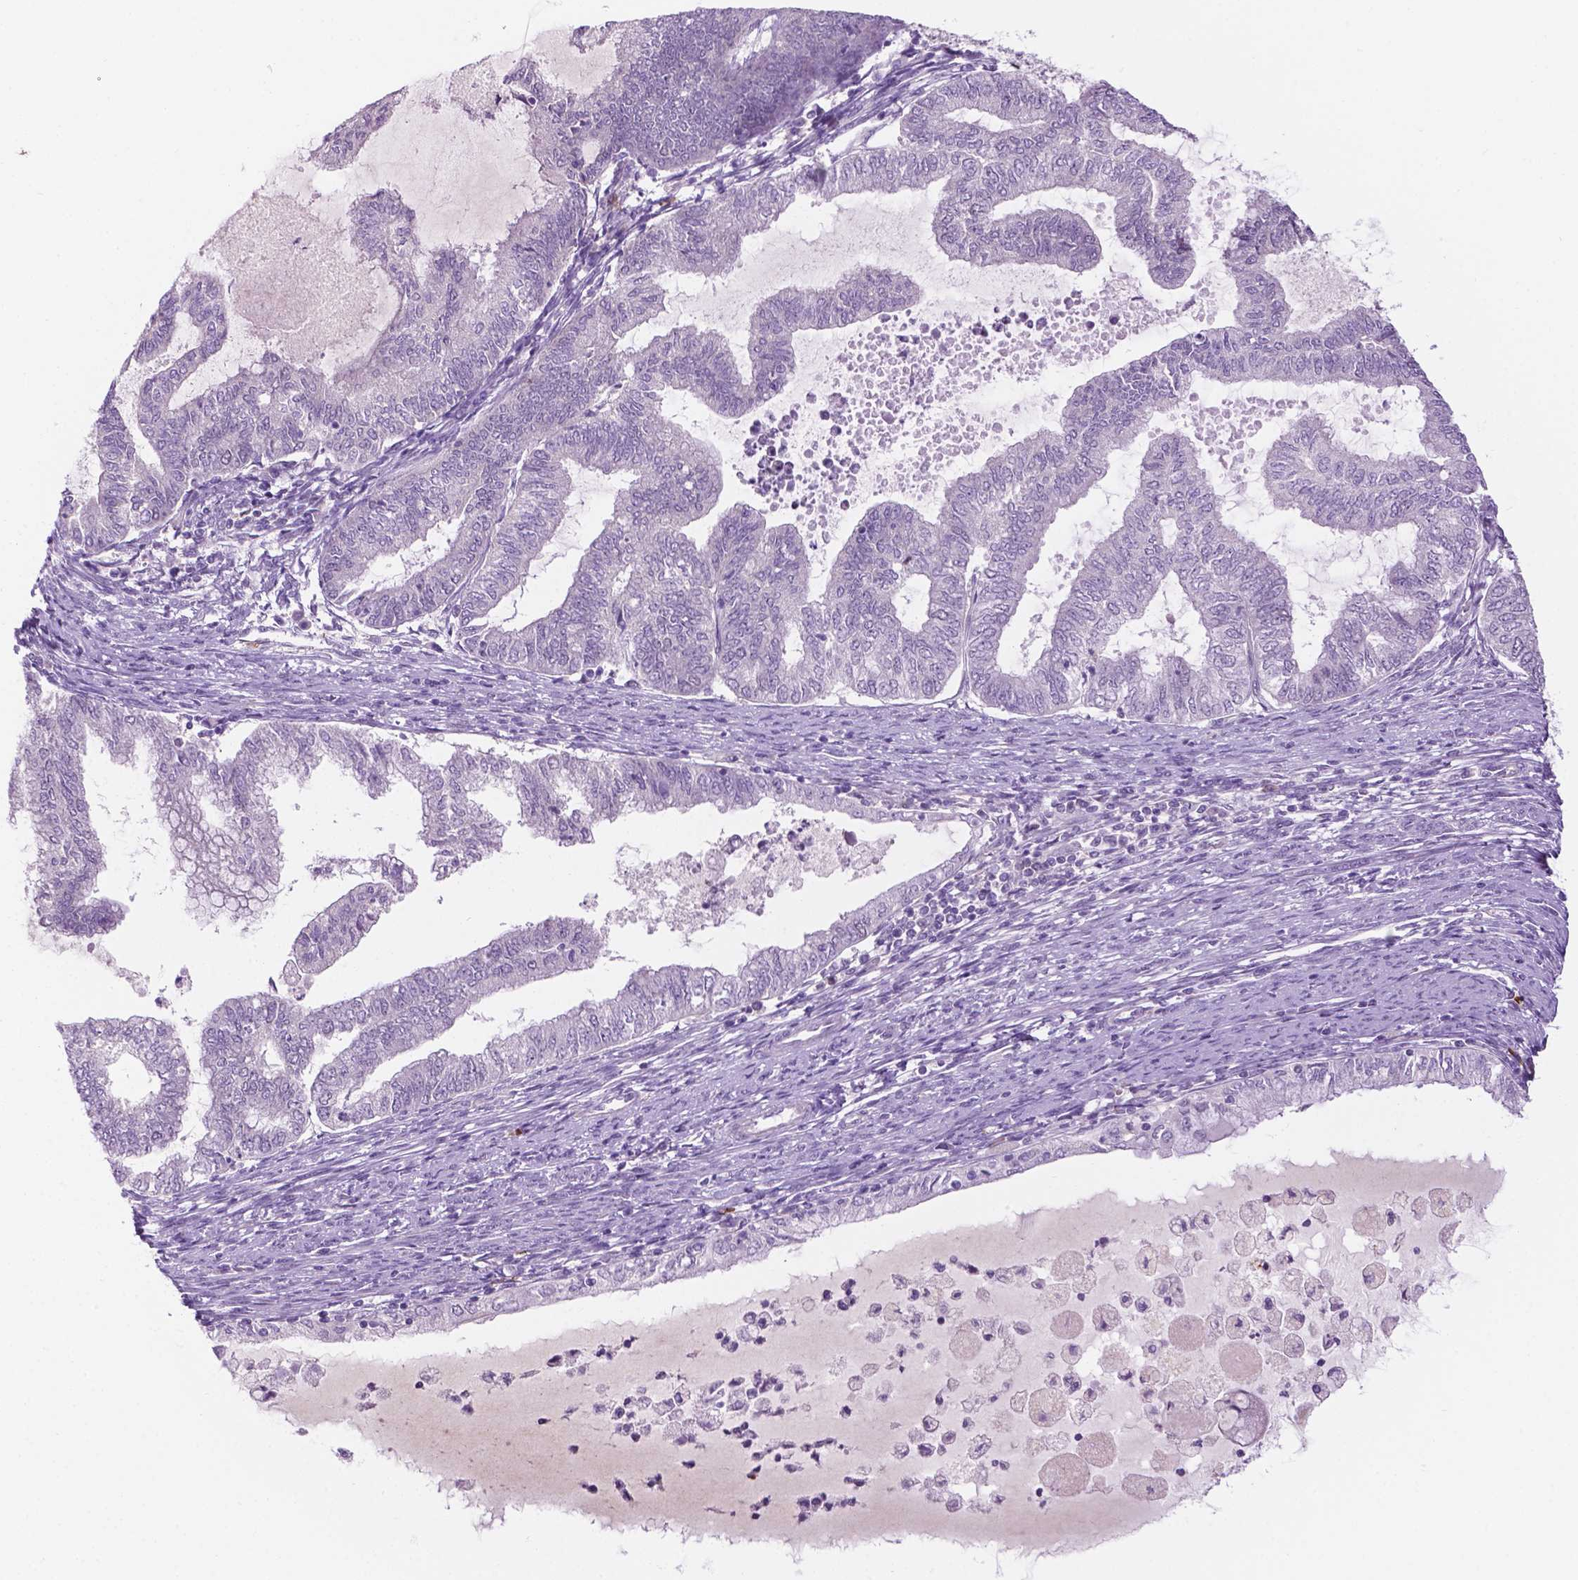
{"staining": {"intensity": "negative", "quantity": "none", "location": "none"}, "tissue": "endometrial cancer", "cell_type": "Tumor cells", "image_type": "cancer", "snomed": [{"axis": "morphology", "description": "Adenocarcinoma, NOS"}, {"axis": "topography", "description": "Endometrium"}], "caption": "The IHC image has no significant expression in tumor cells of adenocarcinoma (endometrial) tissue.", "gene": "DENND4A", "patient": {"sex": "female", "age": 79}}